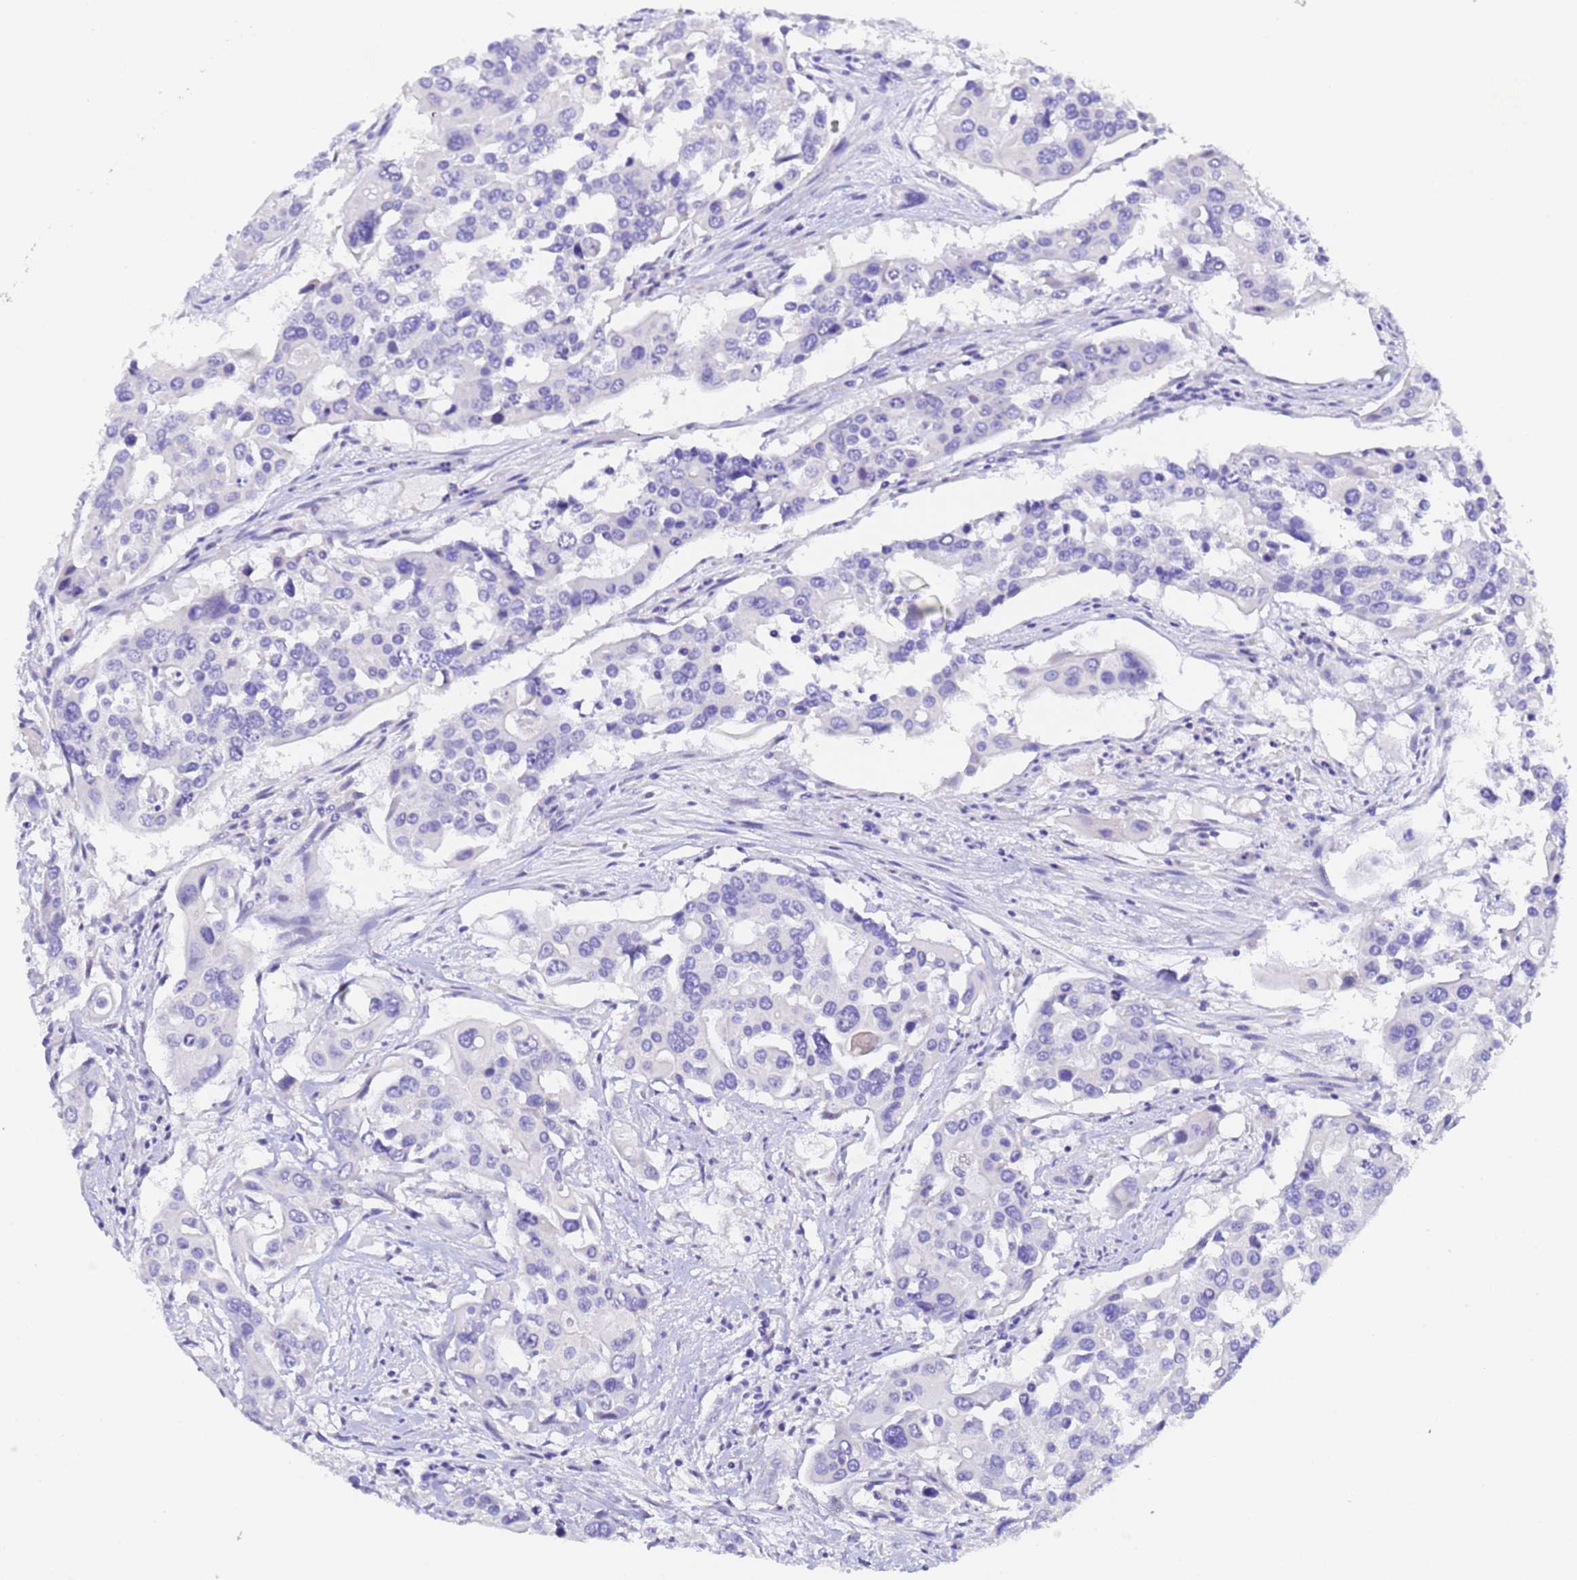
{"staining": {"intensity": "negative", "quantity": "none", "location": "none"}, "tissue": "colorectal cancer", "cell_type": "Tumor cells", "image_type": "cancer", "snomed": [{"axis": "morphology", "description": "Adenocarcinoma, NOS"}, {"axis": "topography", "description": "Colon"}], "caption": "This is an IHC micrograph of colorectal cancer. There is no expression in tumor cells.", "gene": "GABRA1", "patient": {"sex": "male", "age": 77}}